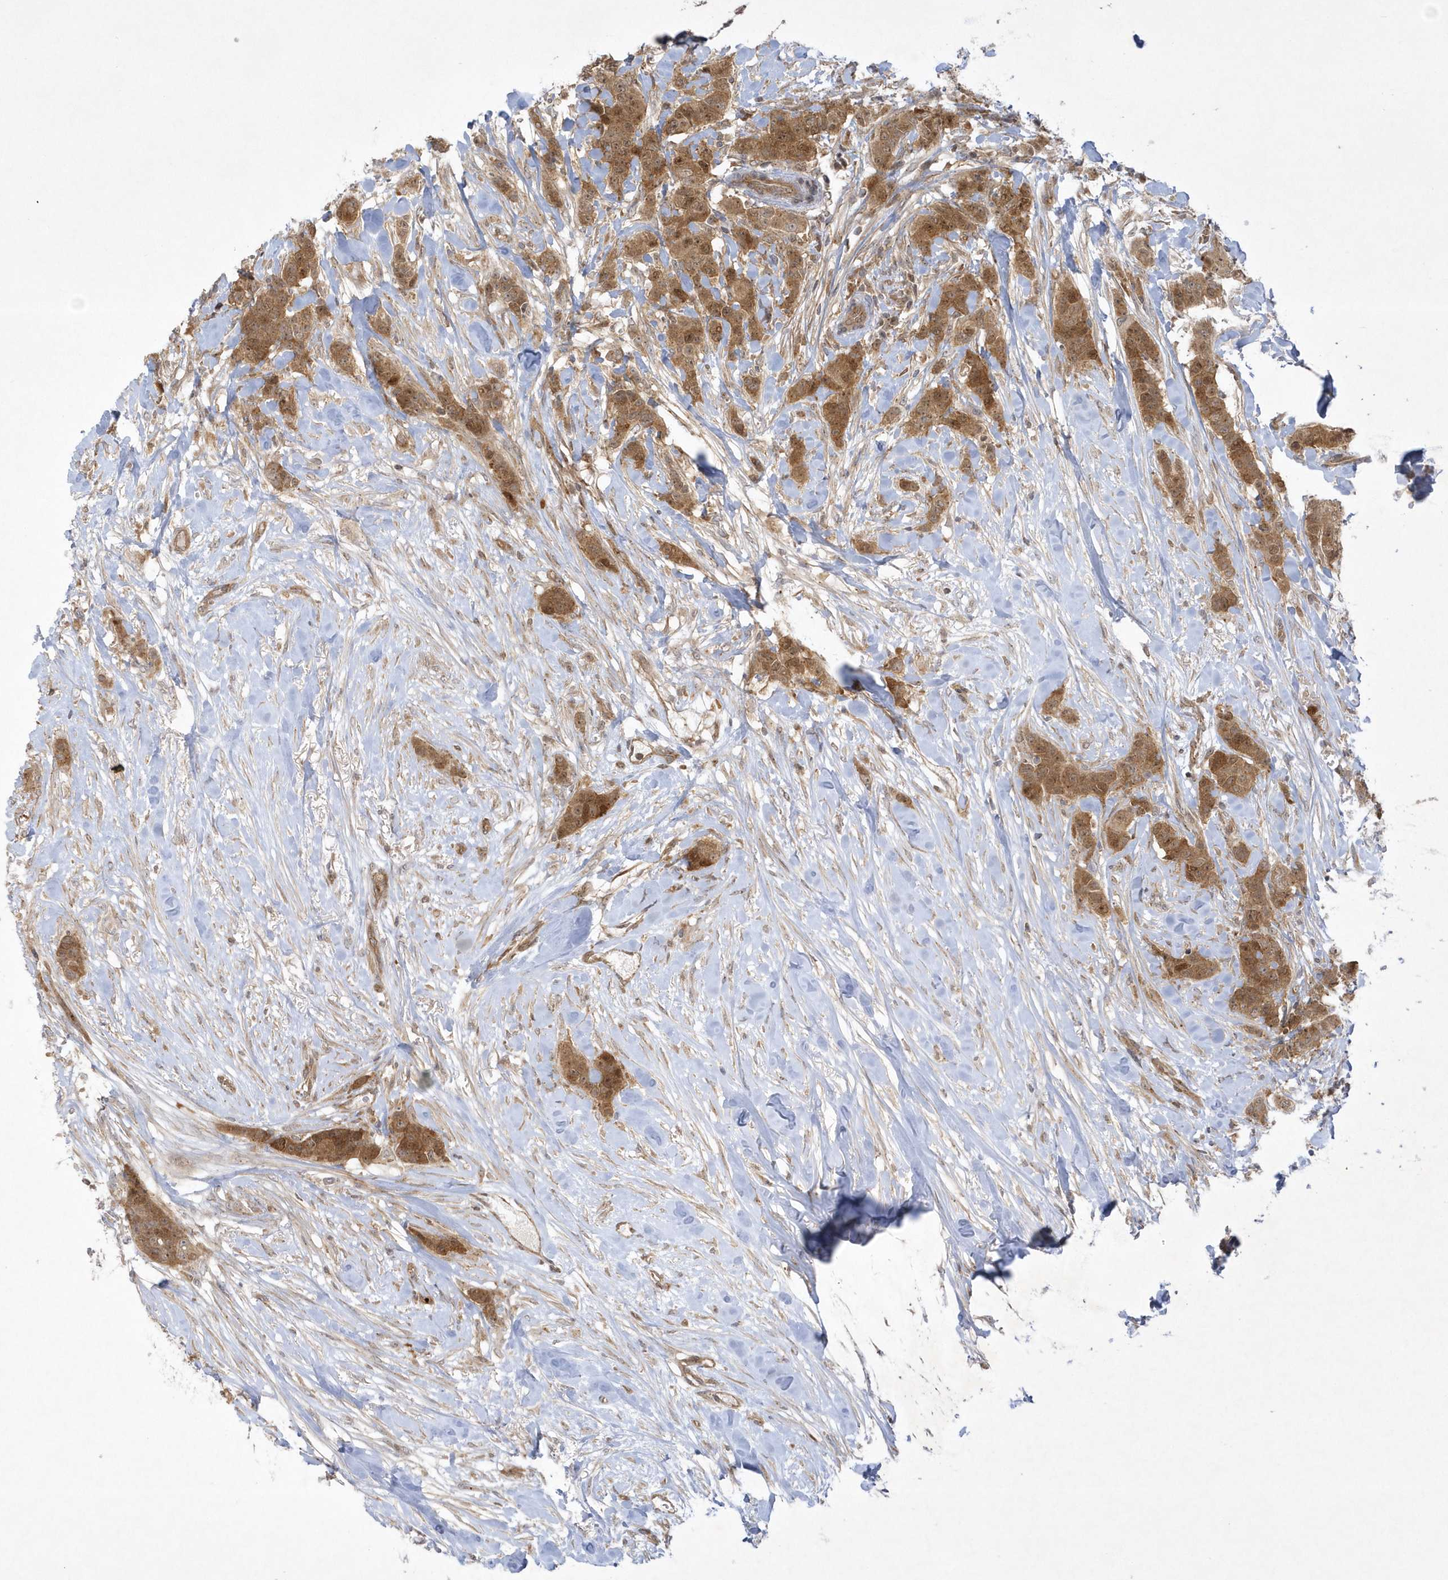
{"staining": {"intensity": "moderate", "quantity": ">75%", "location": "cytoplasmic/membranous,nuclear"}, "tissue": "breast cancer", "cell_type": "Tumor cells", "image_type": "cancer", "snomed": [{"axis": "morphology", "description": "Duct carcinoma"}, {"axis": "topography", "description": "Breast"}], "caption": "Breast cancer stained with DAB IHC reveals medium levels of moderate cytoplasmic/membranous and nuclear positivity in about >75% of tumor cells.", "gene": "NAF1", "patient": {"sex": "female", "age": 40}}